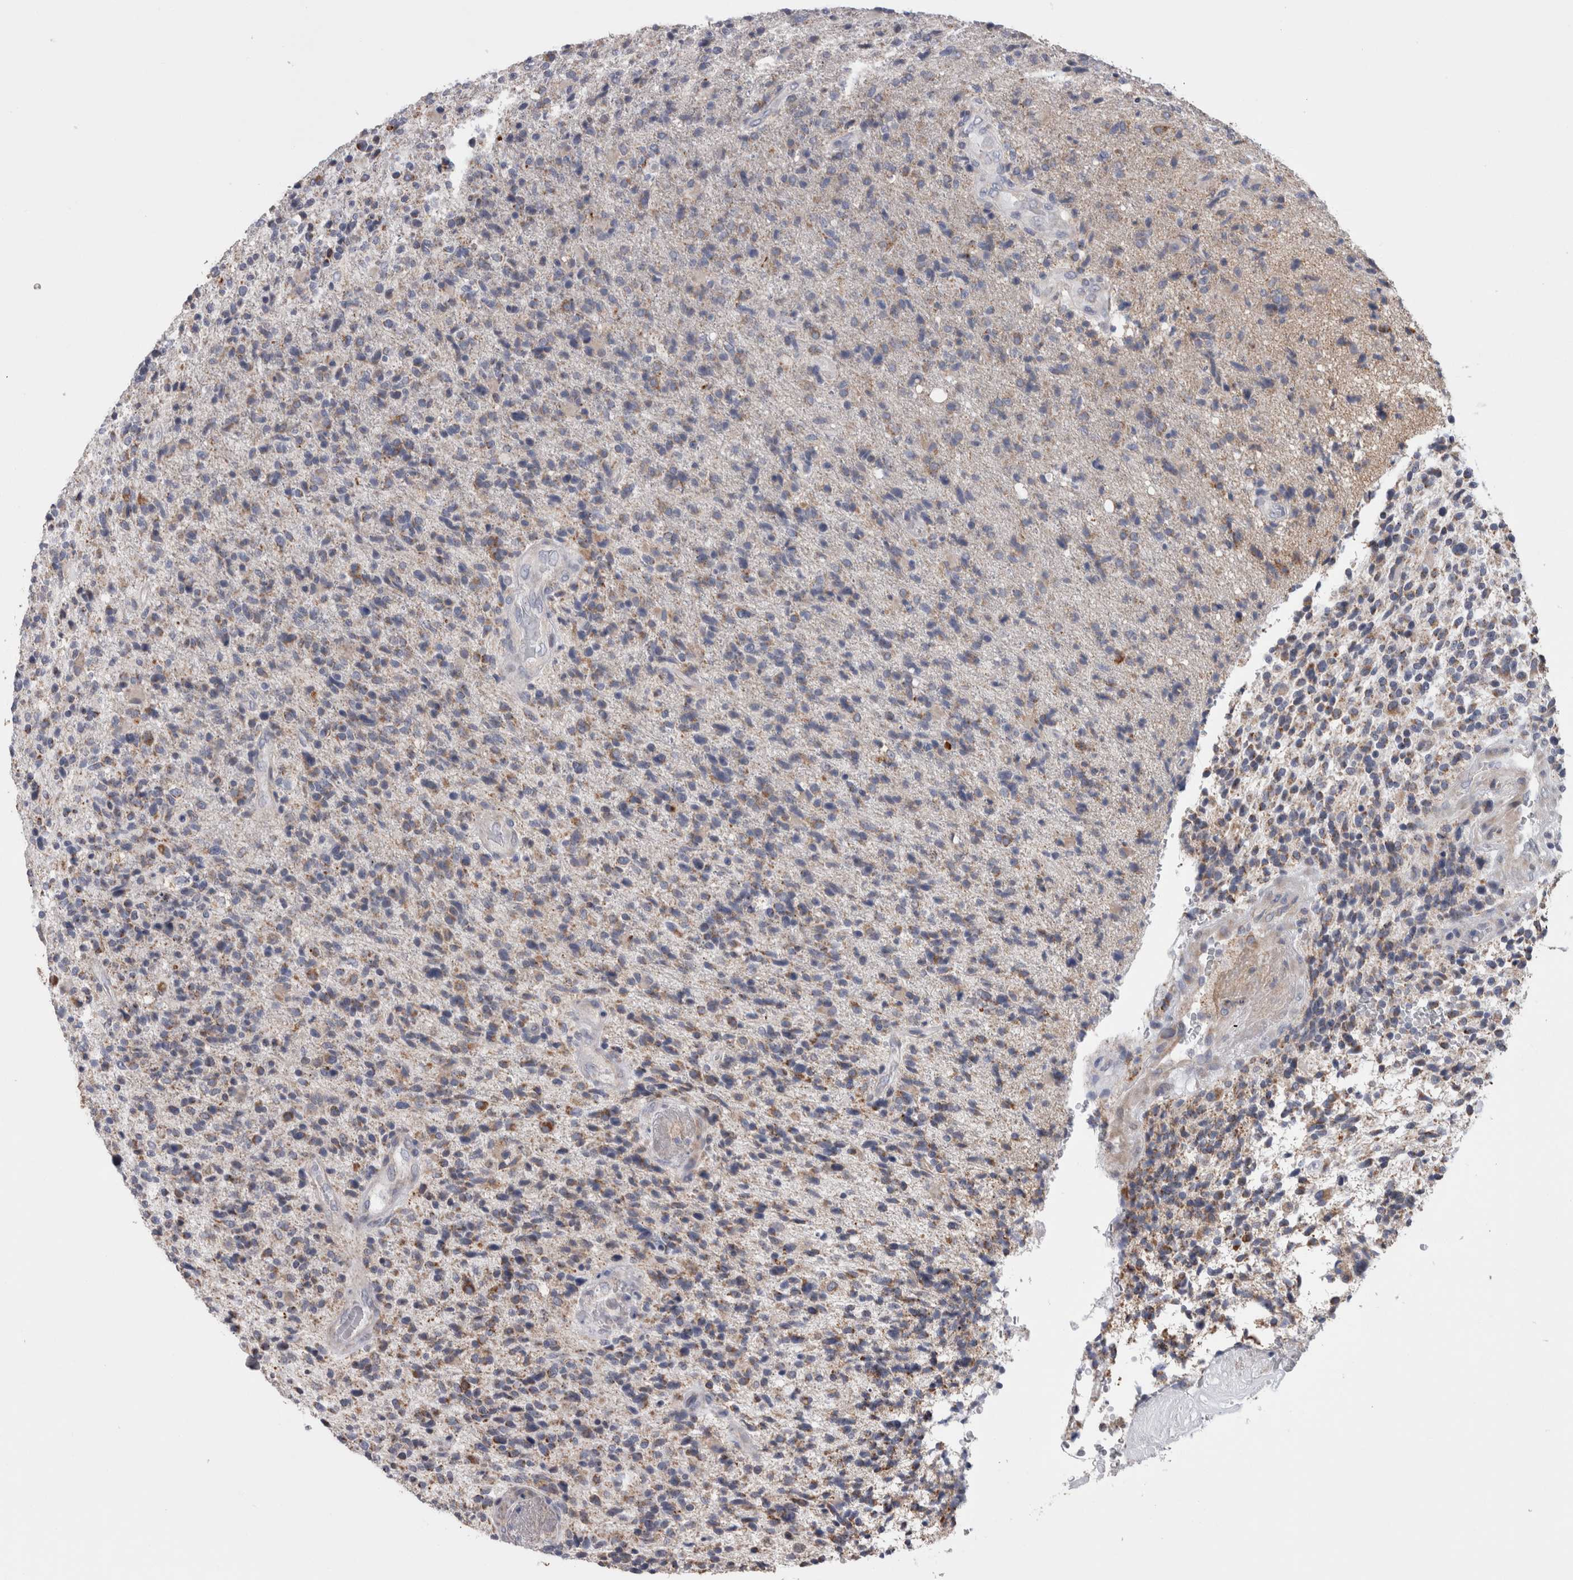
{"staining": {"intensity": "moderate", "quantity": "<25%", "location": "cytoplasmic/membranous"}, "tissue": "glioma", "cell_type": "Tumor cells", "image_type": "cancer", "snomed": [{"axis": "morphology", "description": "Glioma, malignant, High grade"}, {"axis": "topography", "description": "Brain"}], "caption": "DAB (3,3'-diaminobenzidine) immunohistochemical staining of human glioma demonstrates moderate cytoplasmic/membranous protein positivity in about <25% of tumor cells. (Brightfield microscopy of DAB IHC at high magnification).", "gene": "GDAP1", "patient": {"sex": "male", "age": 72}}